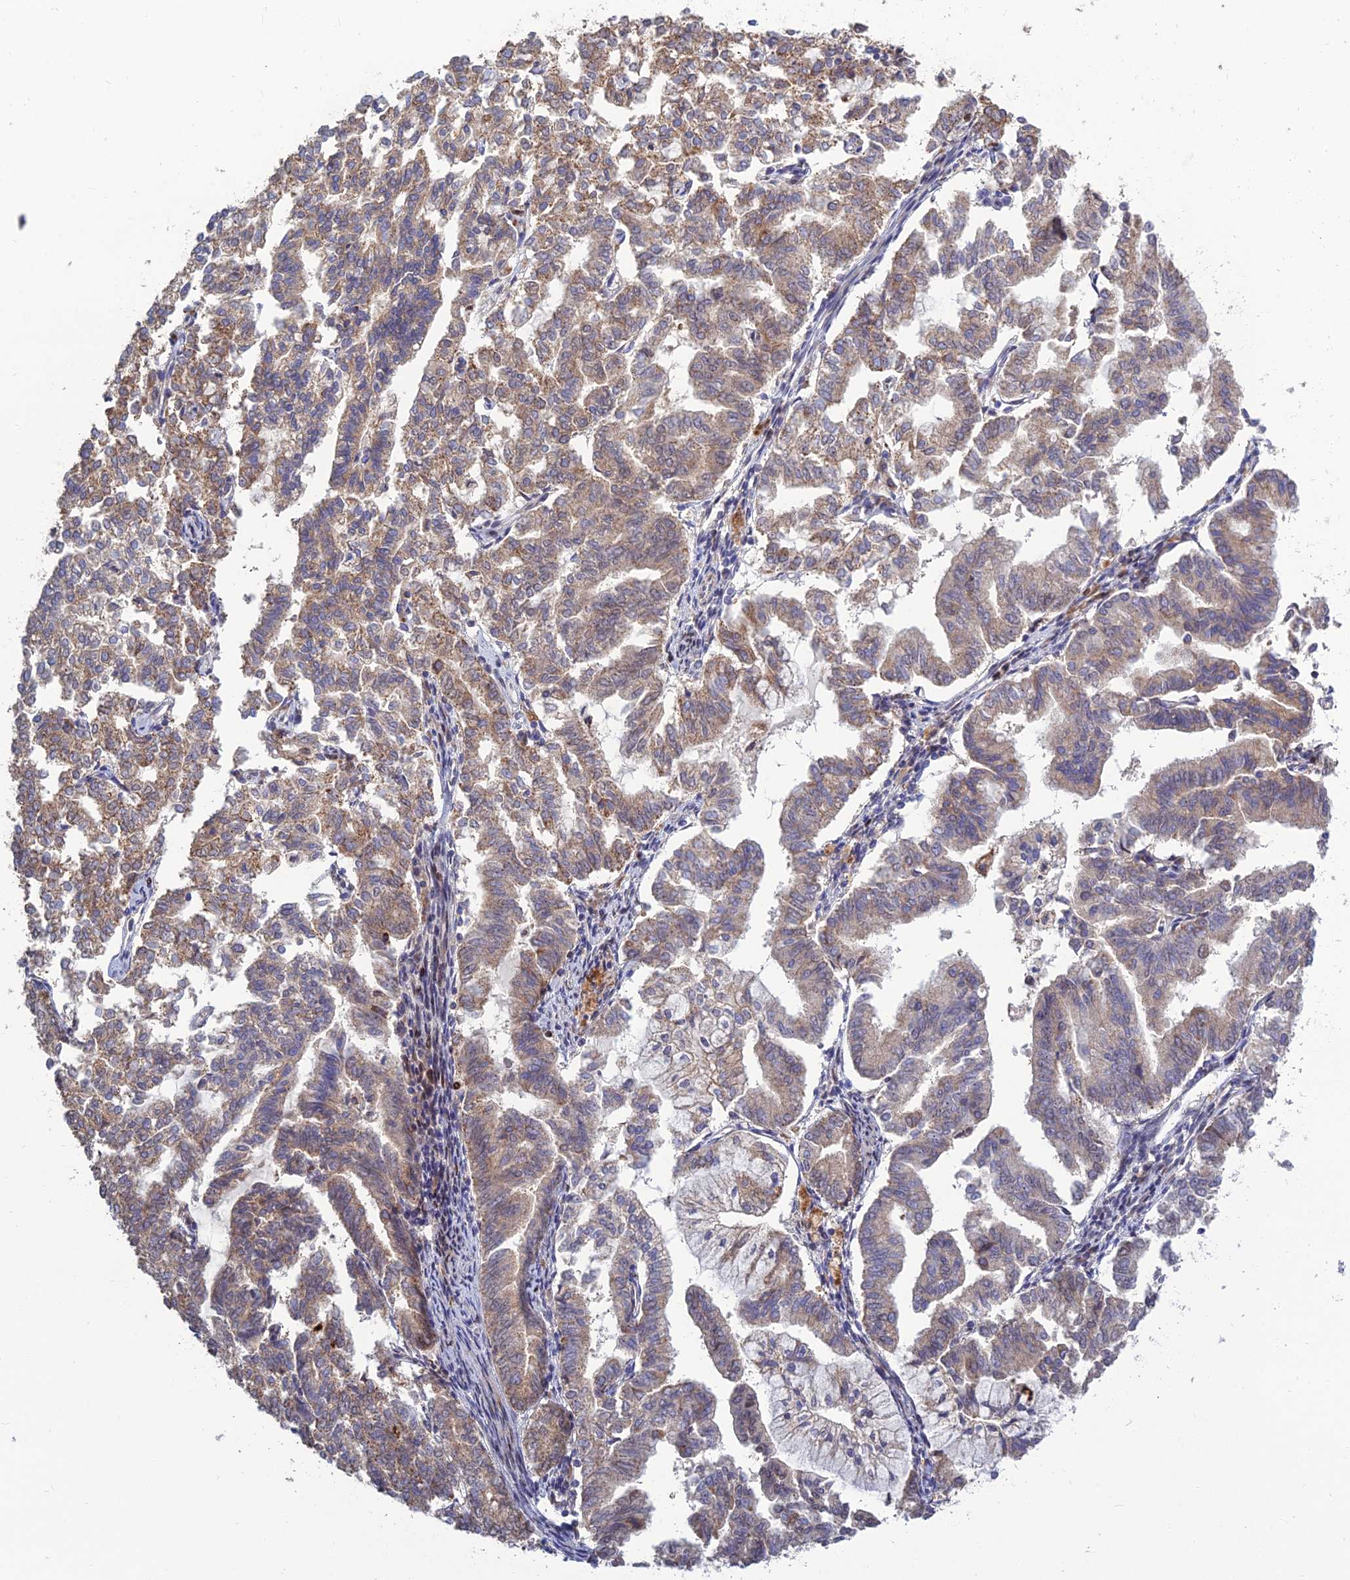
{"staining": {"intensity": "weak", "quantity": "25%-75%", "location": "cytoplasmic/membranous"}, "tissue": "endometrial cancer", "cell_type": "Tumor cells", "image_type": "cancer", "snomed": [{"axis": "morphology", "description": "Adenocarcinoma, NOS"}, {"axis": "topography", "description": "Endometrium"}], "caption": "Immunohistochemistry image of human endometrial cancer stained for a protein (brown), which displays low levels of weak cytoplasmic/membranous positivity in about 25%-75% of tumor cells.", "gene": "RIC8B", "patient": {"sex": "female", "age": 79}}